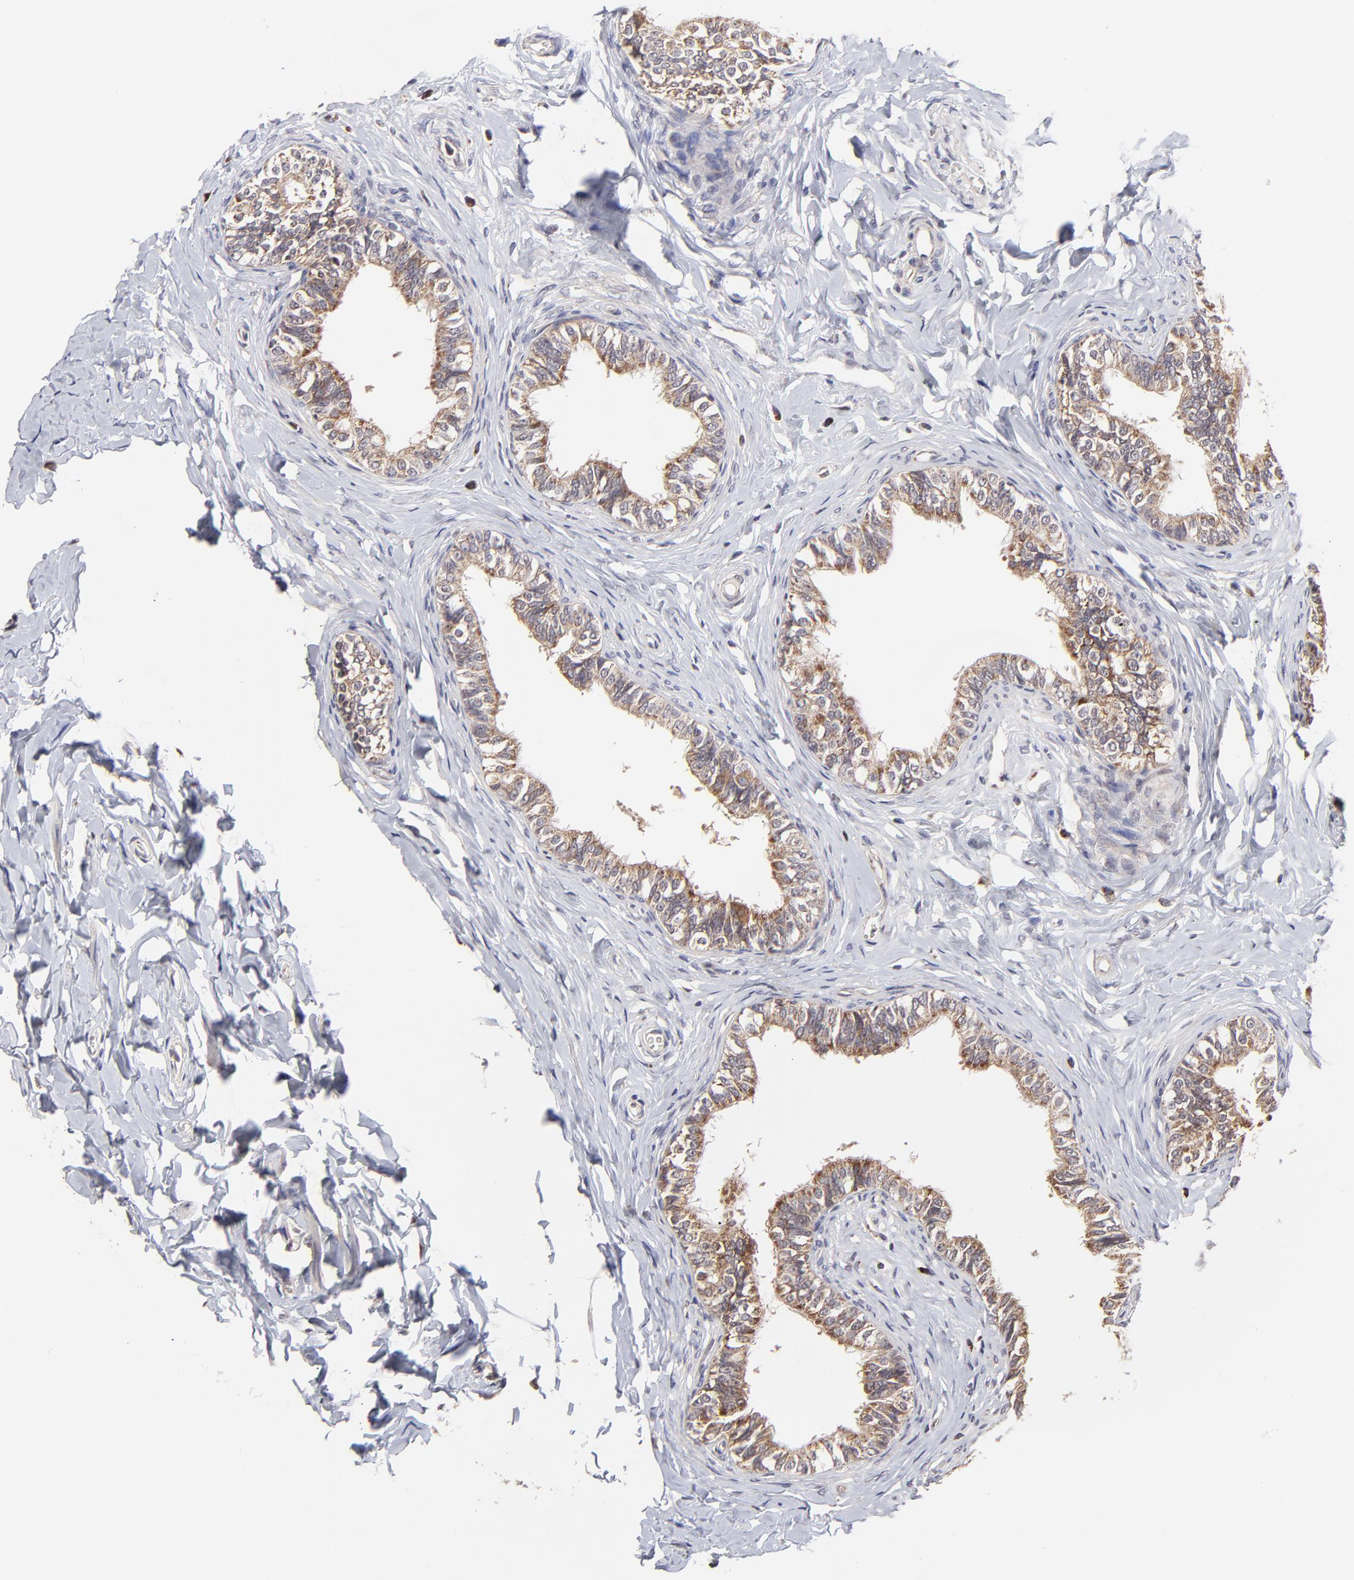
{"staining": {"intensity": "moderate", "quantity": ">75%", "location": "cytoplasmic/membranous"}, "tissue": "epididymis", "cell_type": "Glandular cells", "image_type": "normal", "snomed": [{"axis": "morphology", "description": "Normal tissue, NOS"}, {"axis": "topography", "description": "Soft tissue"}, {"axis": "topography", "description": "Epididymis"}], "caption": "Immunohistochemical staining of normal human epididymis demonstrates >75% levels of moderate cytoplasmic/membranous protein expression in about >75% of glandular cells.", "gene": "MAP2K7", "patient": {"sex": "male", "age": 26}}